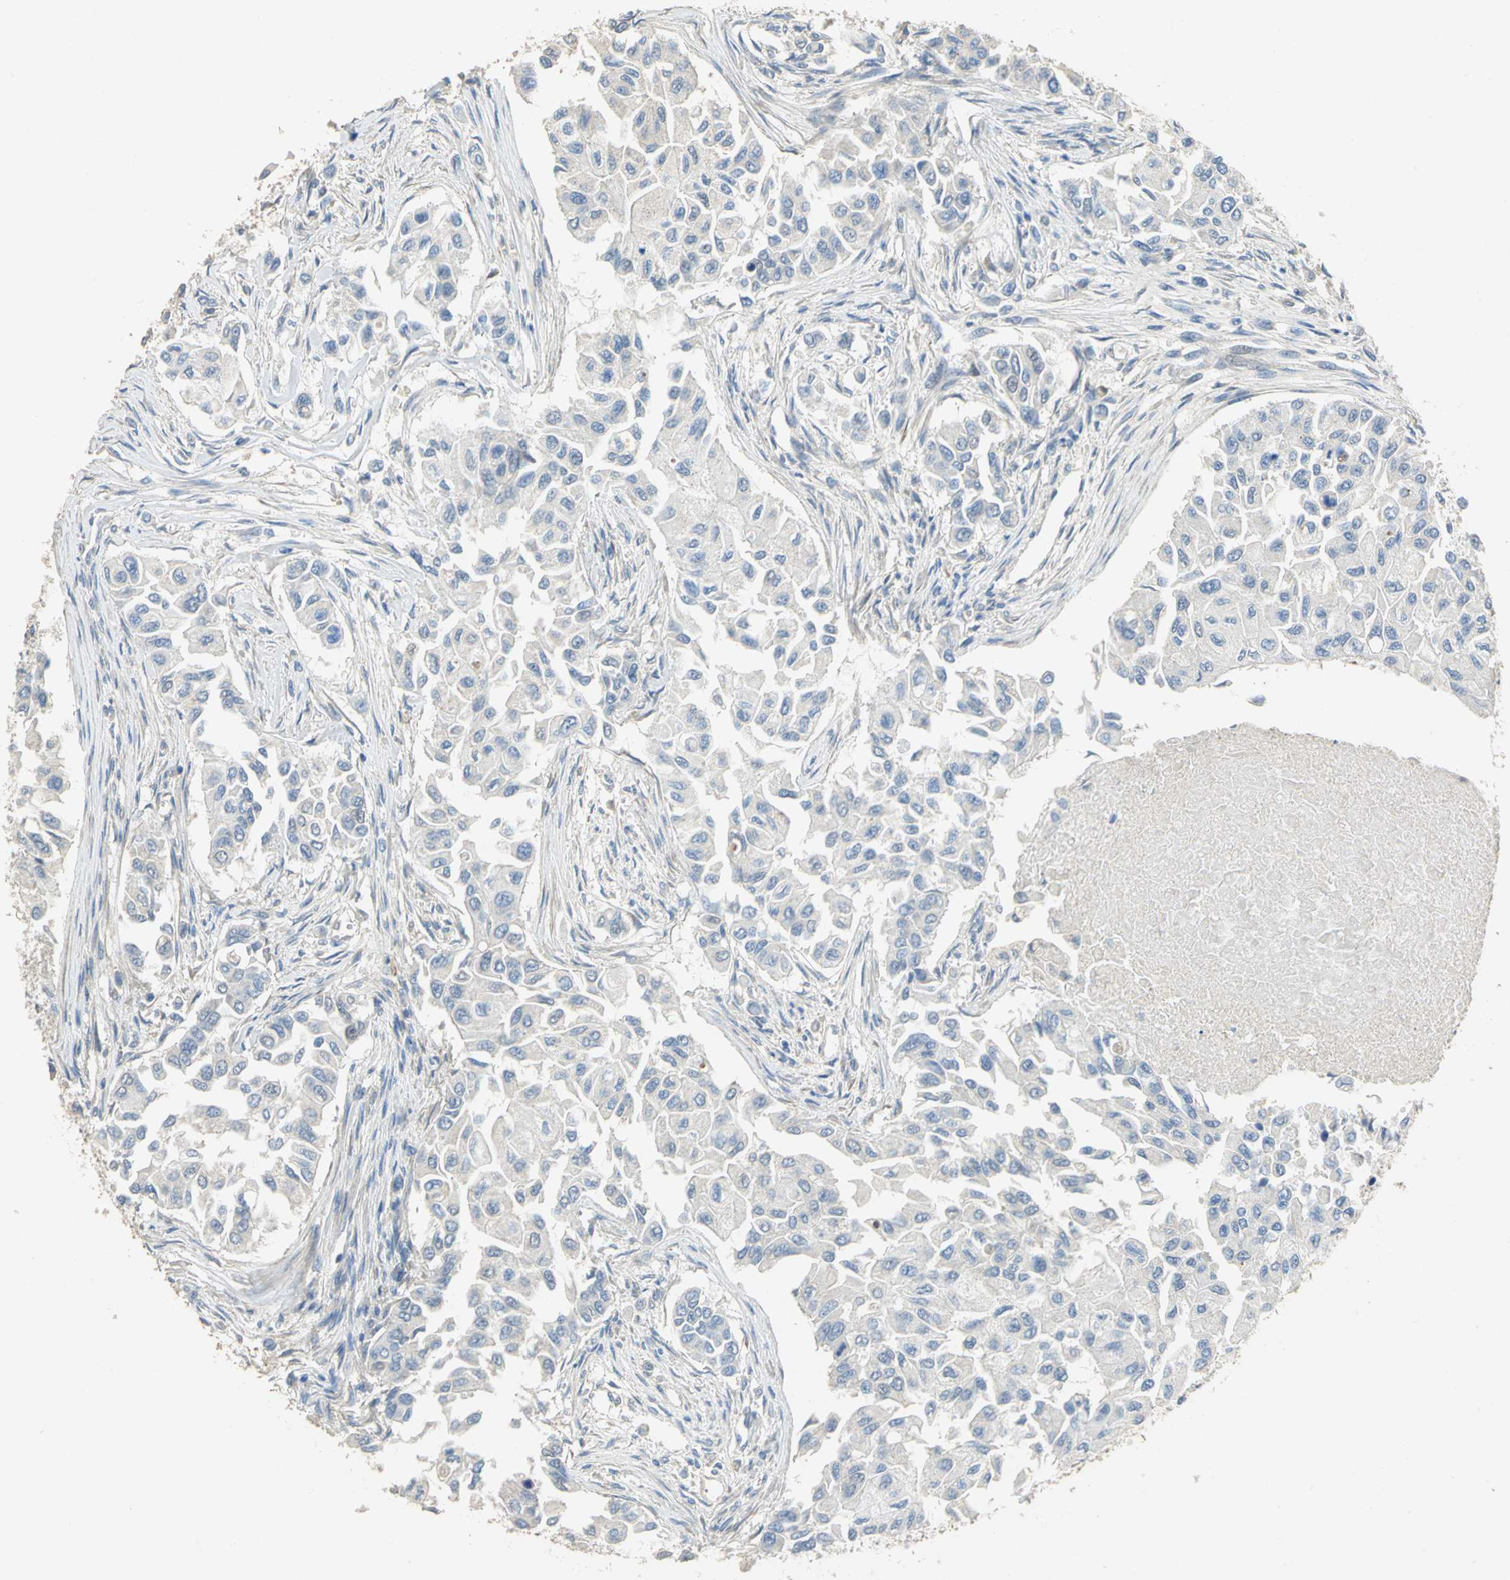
{"staining": {"intensity": "negative", "quantity": "none", "location": "none"}, "tissue": "breast cancer", "cell_type": "Tumor cells", "image_type": "cancer", "snomed": [{"axis": "morphology", "description": "Normal tissue, NOS"}, {"axis": "morphology", "description": "Duct carcinoma"}, {"axis": "topography", "description": "Breast"}], "caption": "Immunohistochemistry (IHC) micrograph of neoplastic tissue: human breast intraductal carcinoma stained with DAB demonstrates no significant protein positivity in tumor cells. (DAB immunohistochemistry with hematoxylin counter stain).", "gene": "GYG2", "patient": {"sex": "female", "age": 49}}